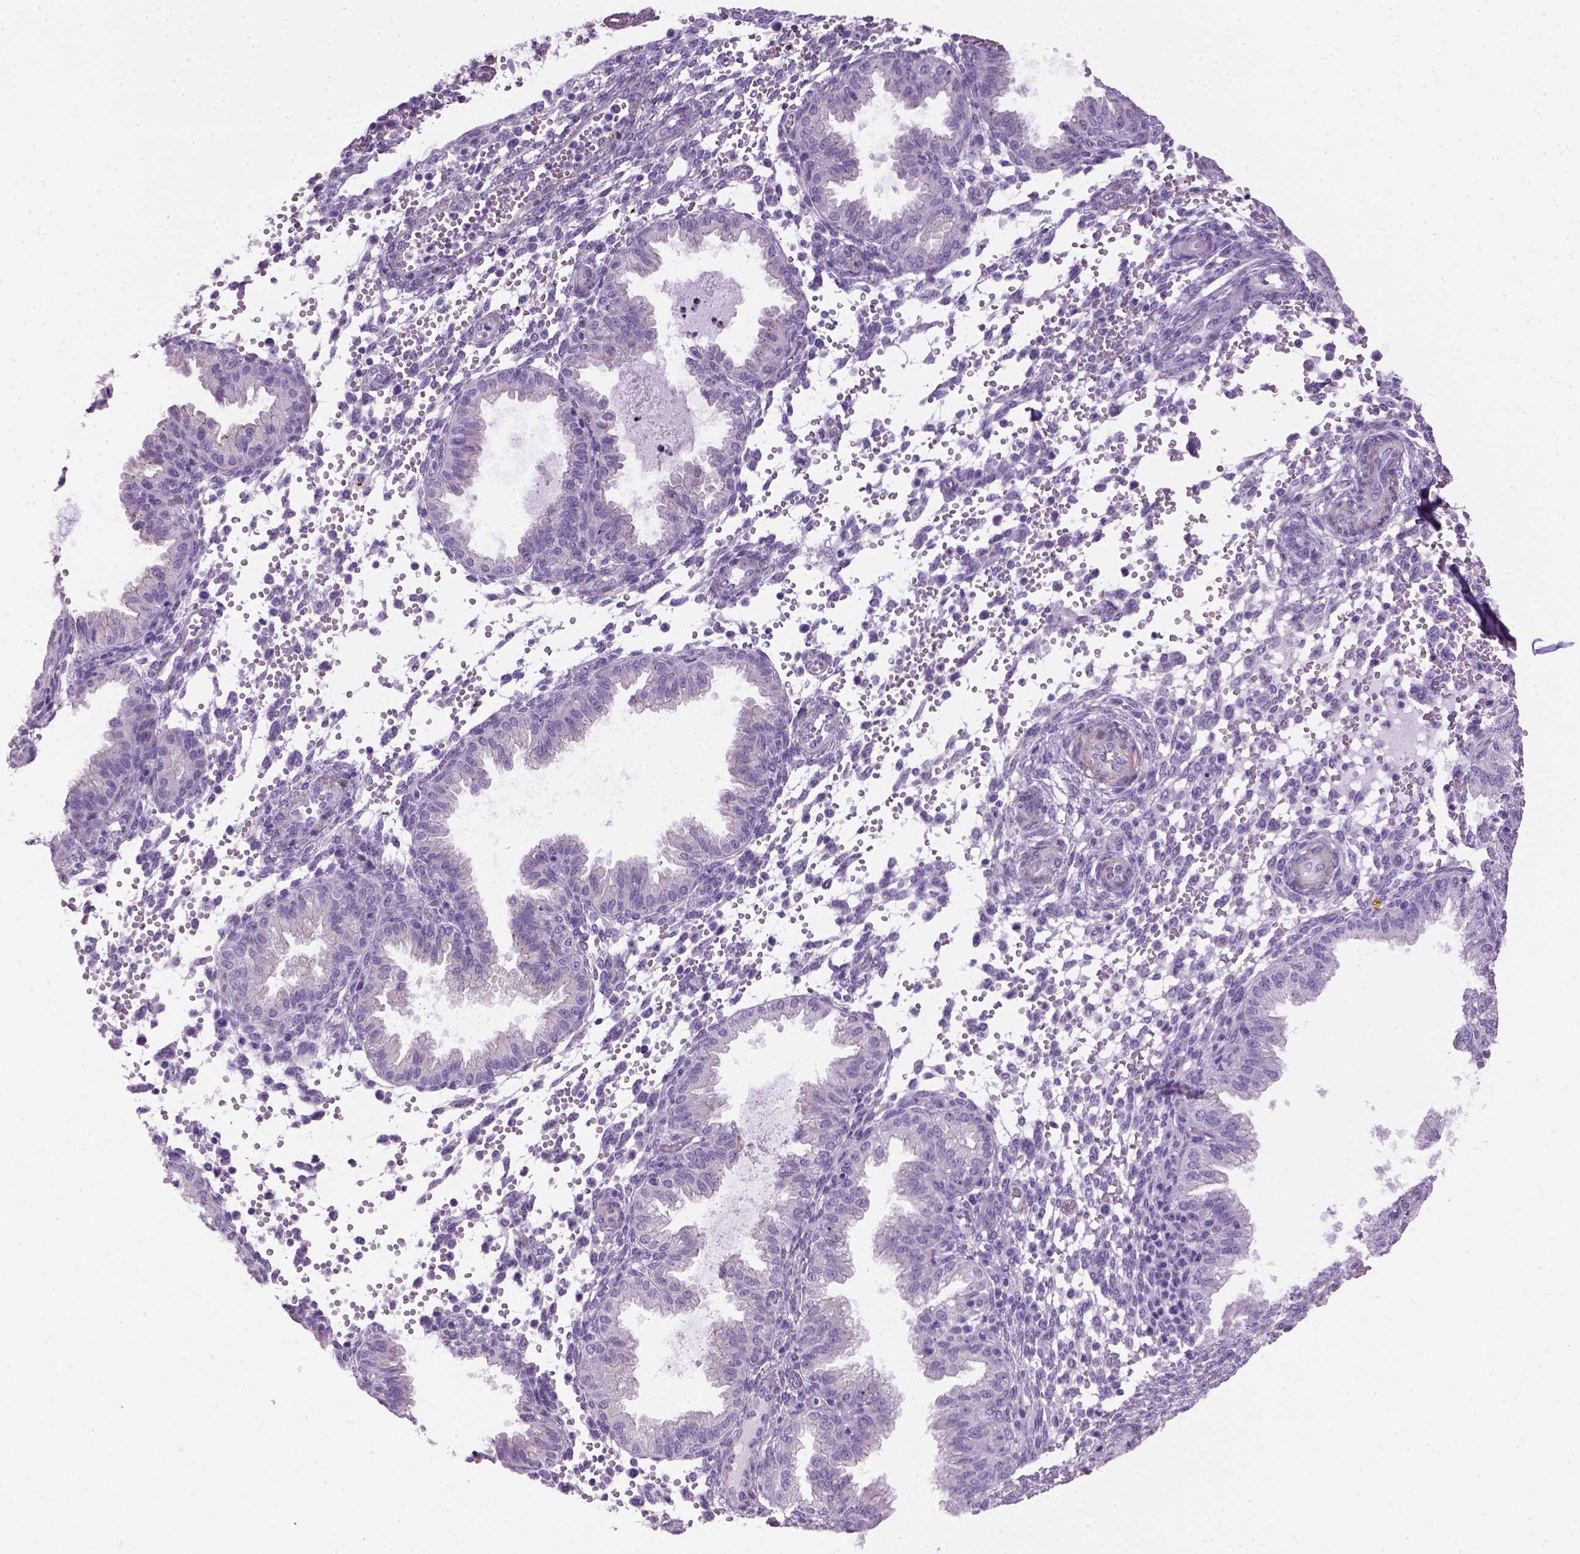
{"staining": {"intensity": "negative", "quantity": "none", "location": "none"}, "tissue": "endometrium", "cell_type": "Cells in endometrial stroma", "image_type": "normal", "snomed": [{"axis": "morphology", "description": "Normal tissue, NOS"}, {"axis": "topography", "description": "Endometrium"}], "caption": "IHC photomicrograph of unremarkable endometrium stained for a protein (brown), which demonstrates no positivity in cells in endometrial stroma.", "gene": "FAM161A", "patient": {"sex": "female", "age": 33}}